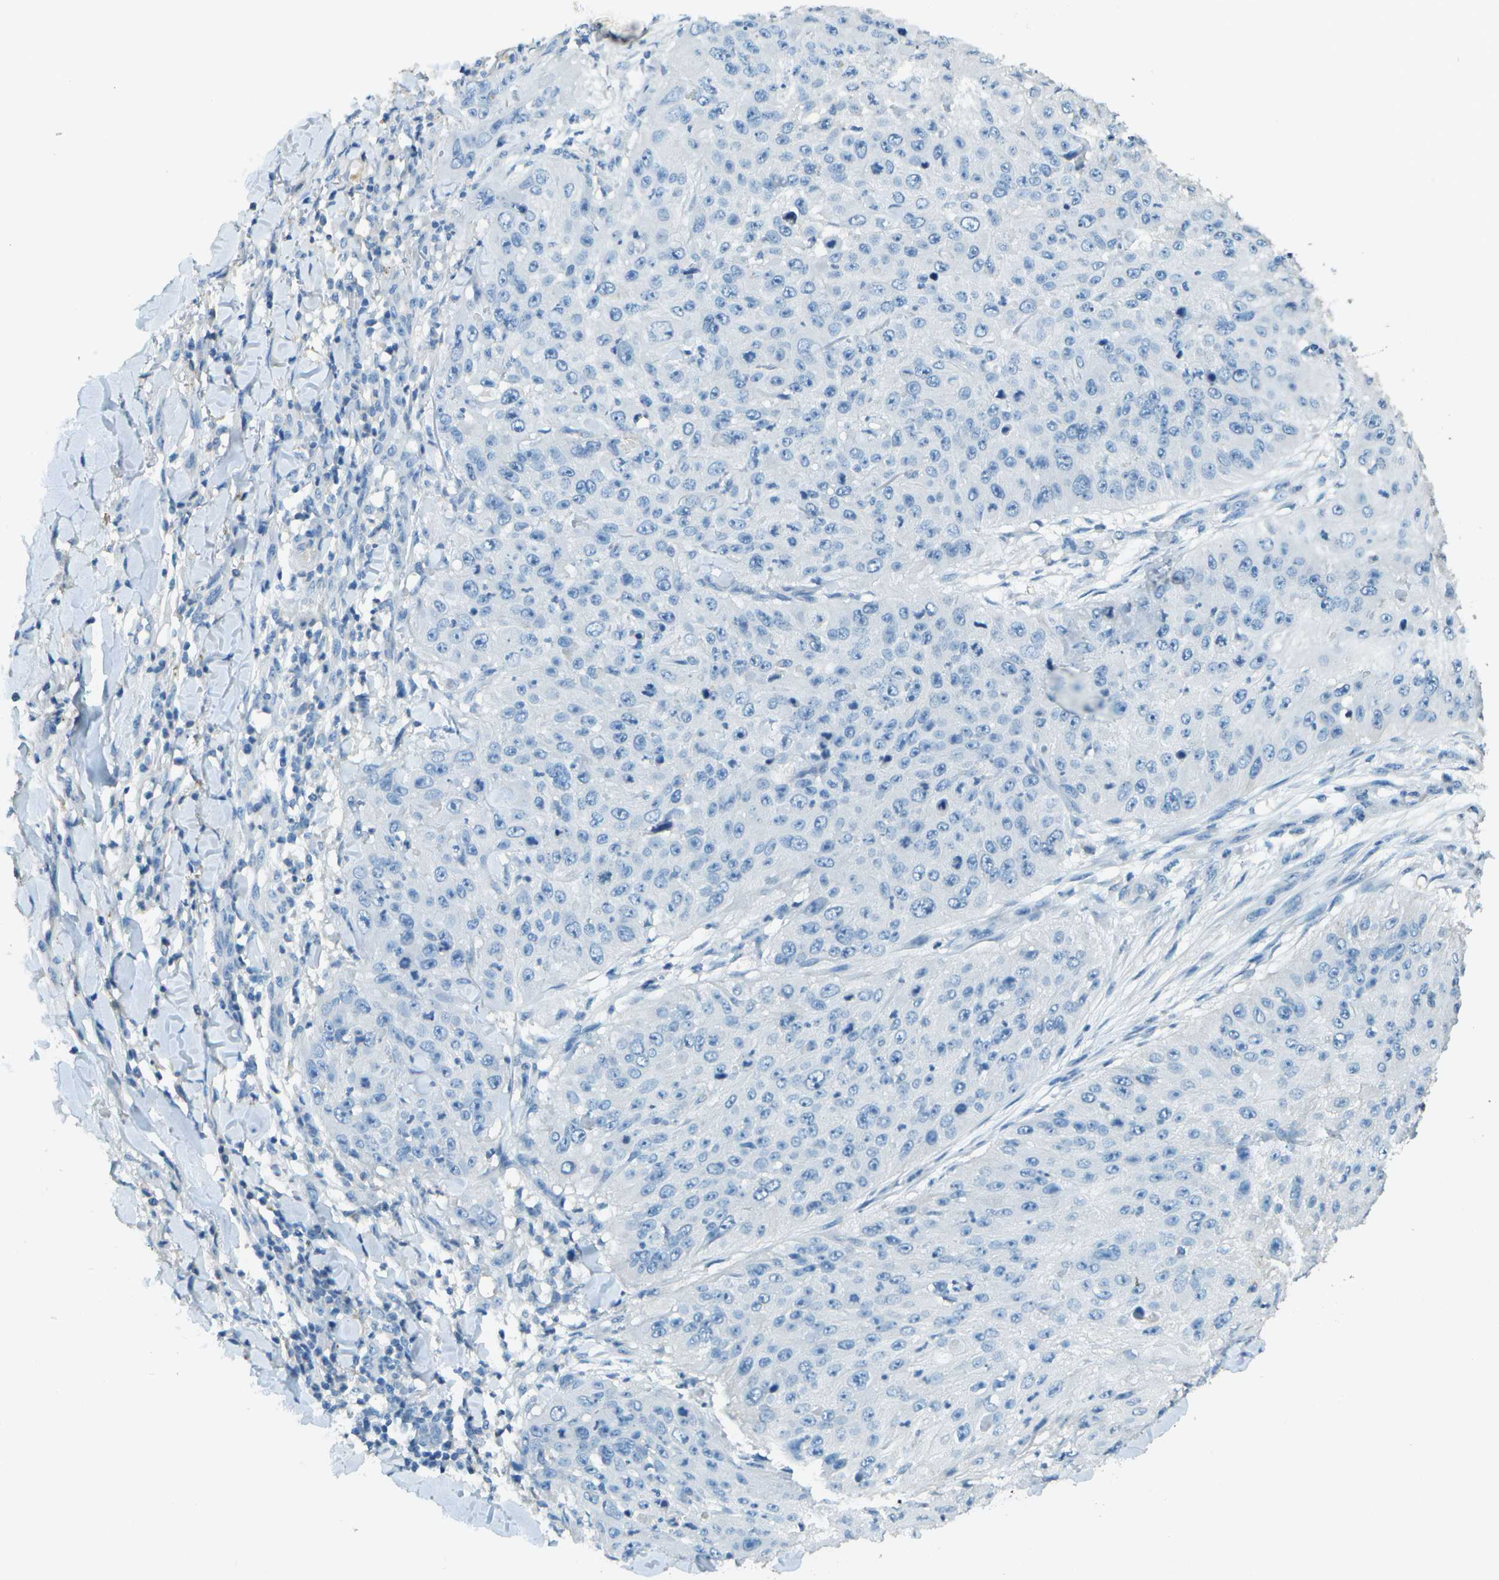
{"staining": {"intensity": "negative", "quantity": "none", "location": "none"}, "tissue": "skin cancer", "cell_type": "Tumor cells", "image_type": "cancer", "snomed": [{"axis": "morphology", "description": "Squamous cell carcinoma, NOS"}, {"axis": "topography", "description": "Skin"}], "caption": "This is an immunohistochemistry (IHC) histopathology image of skin squamous cell carcinoma. There is no staining in tumor cells.", "gene": "LGI2", "patient": {"sex": "female", "age": 80}}